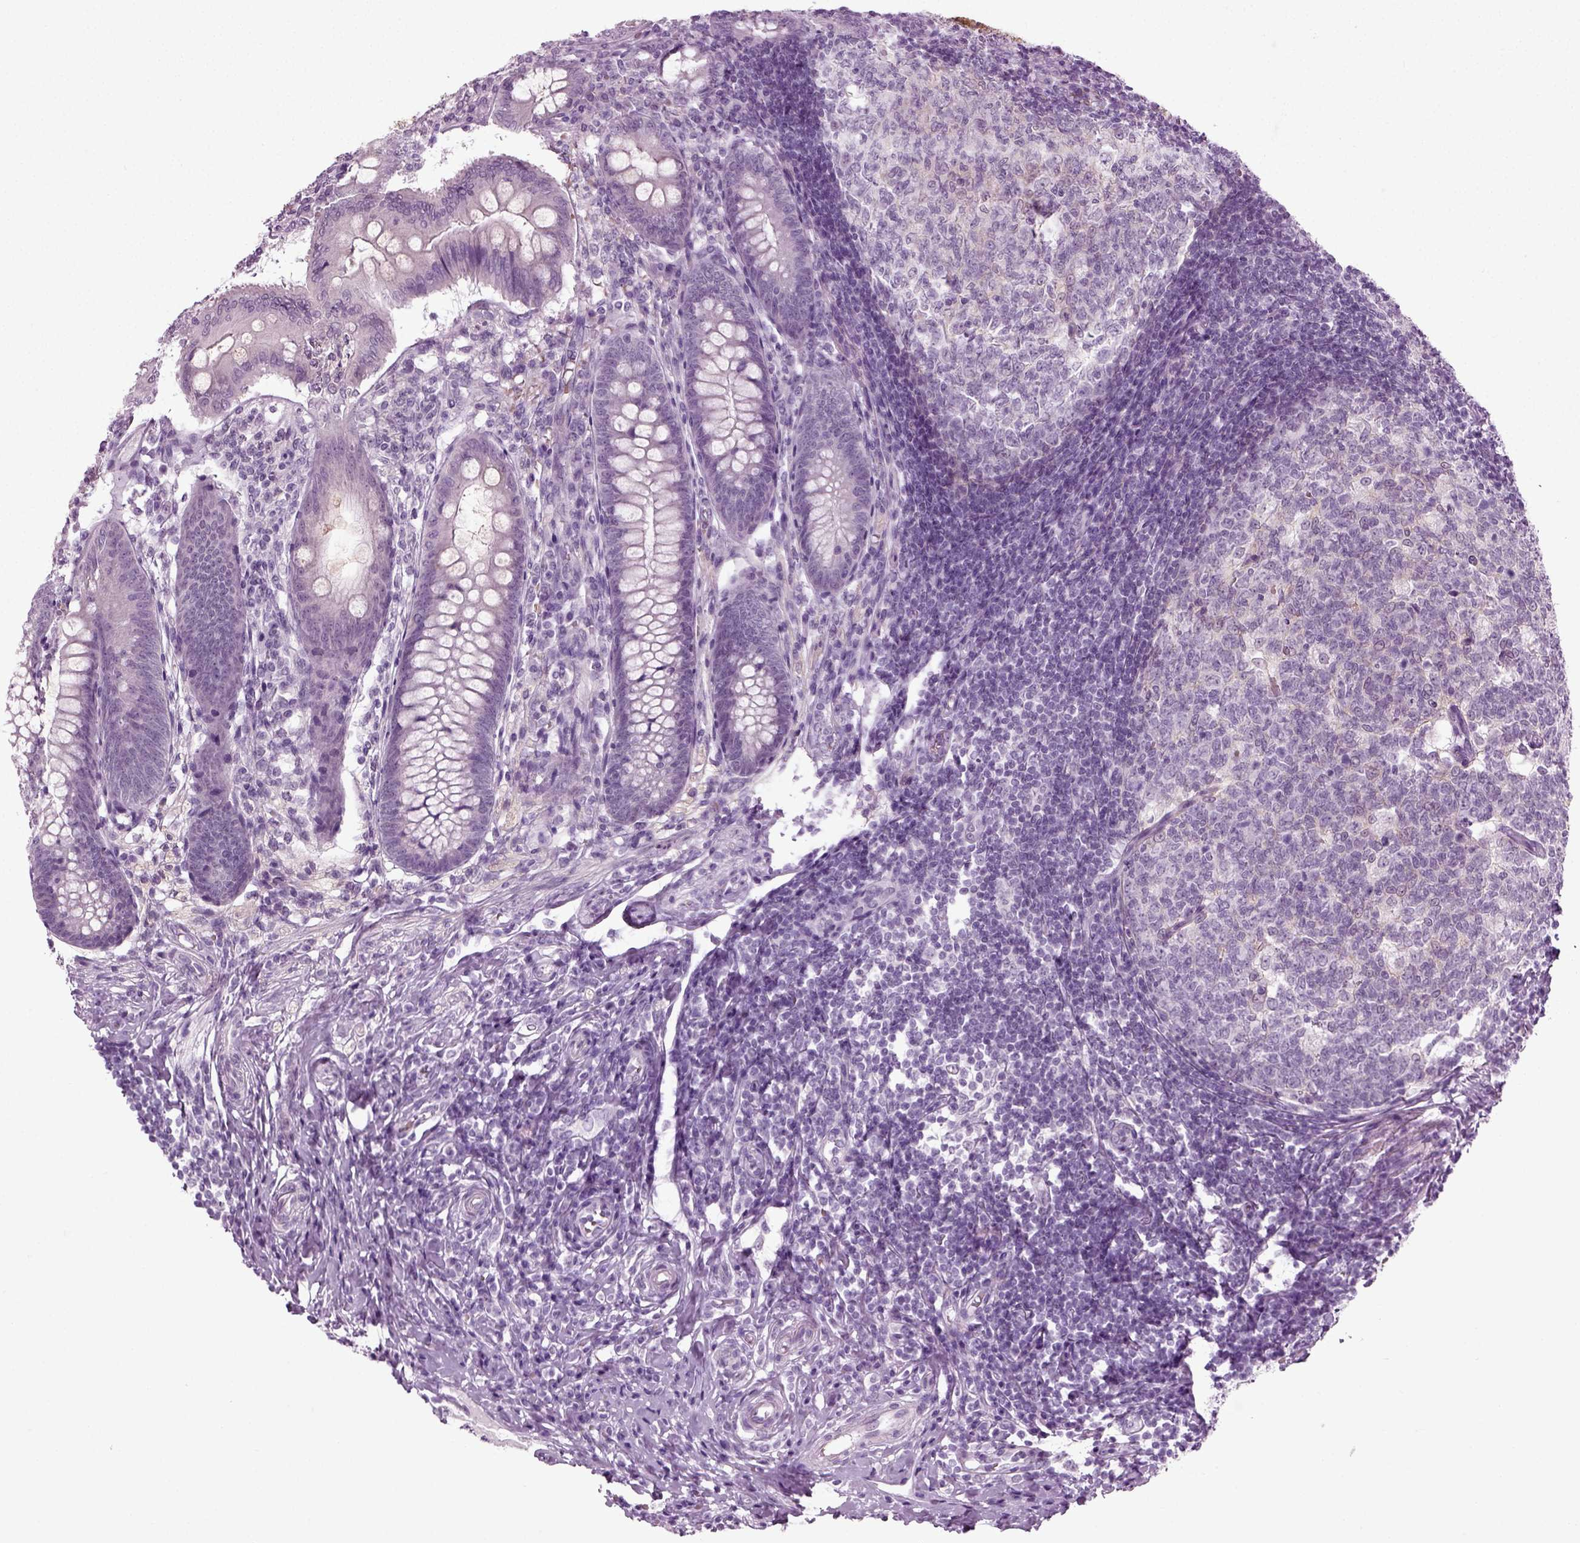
{"staining": {"intensity": "negative", "quantity": "none", "location": "none"}, "tissue": "appendix", "cell_type": "Glandular cells", "image_type": "normal", "snomed": [{"axis": "morphology", "description": "Normal tissue, NOS"}, {"axis": "morphology", "description": "Inflammation, NOS"}, {"axis": "topography", "description": "Appendix"}], "caption": "This is an immunohistochemistry micrograph of benign appendix. There is no expression in glandular cells.", "gene": "ZC2HC1C", "patient": {"sex": "male", "age": 16}}